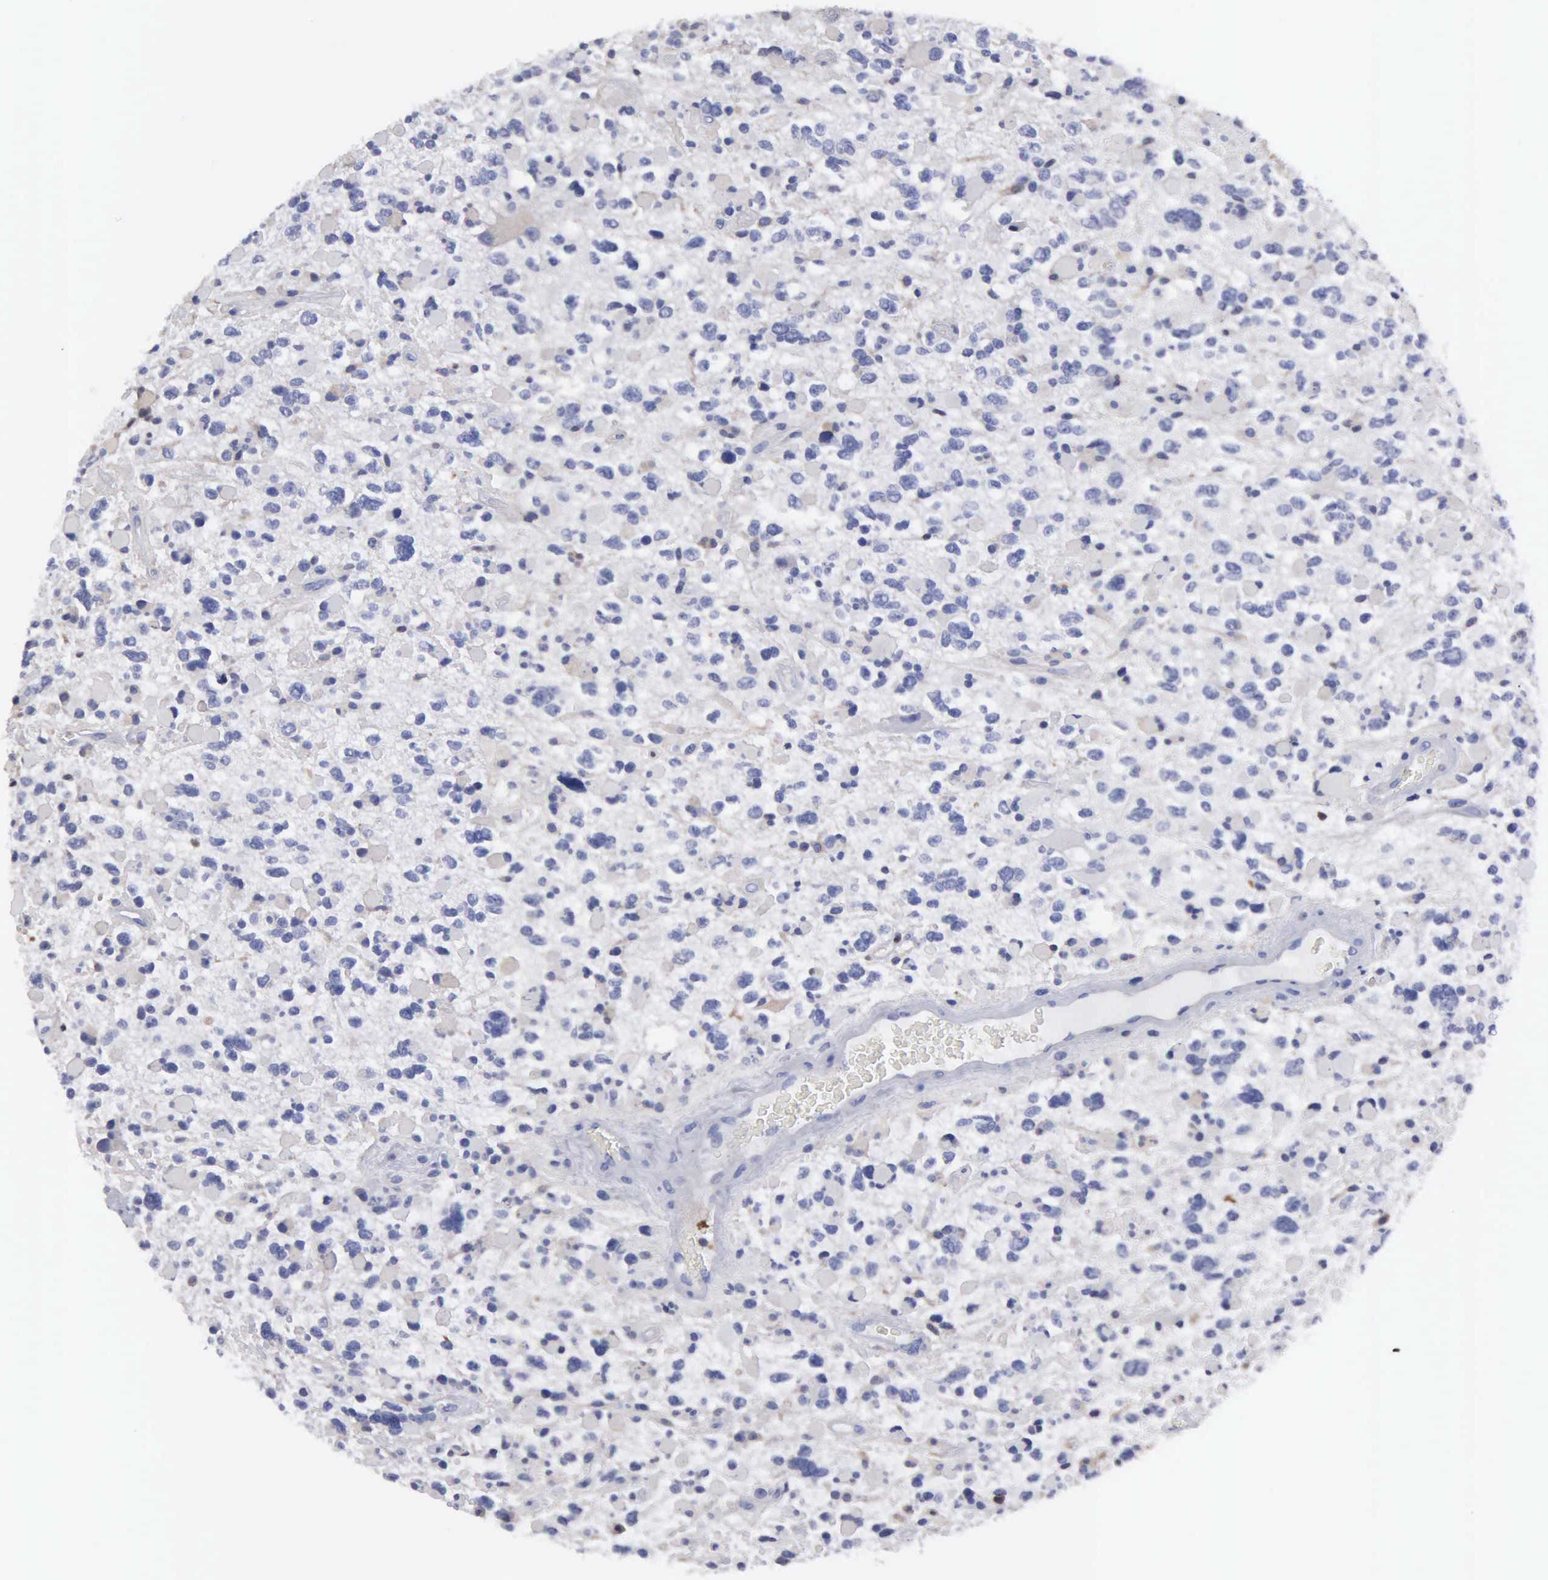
{"staining": {"intensity": "negative", "quantity": "none", "location": "none"}, "tissue": "glioma", "cell_type": "Tumor cells", "image_type": "cancer", "snomed": [{"axis": "morphology", "description": "Glioma, malignant, High grade"}, {"axis": "topography", "description": "Brain"}], "caption": "Histopathology image shows no protein positivity in tumor cells of malignant high-grade glioma tissue.", "gene": "G6PD", "patient": {"sex": "female", "age": 37}}